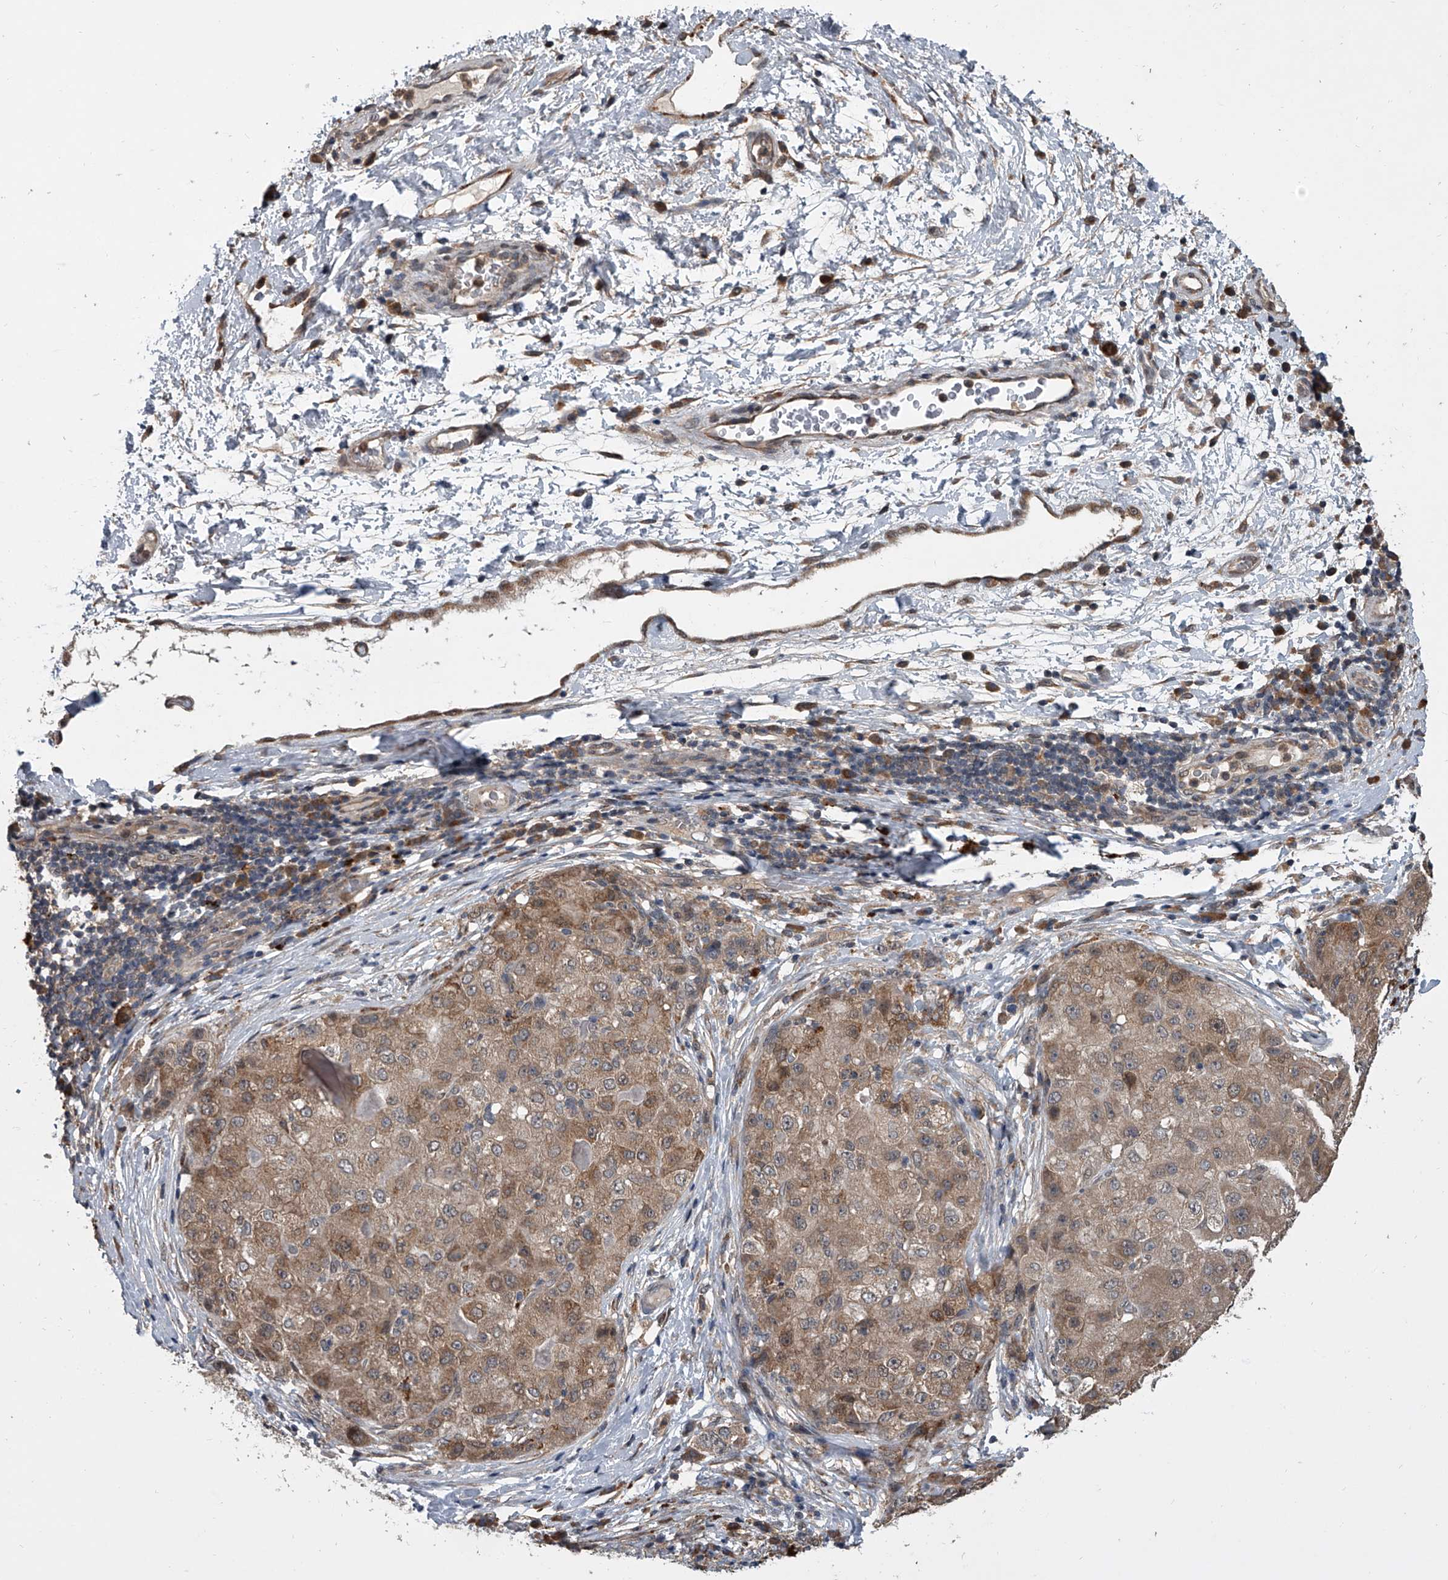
{"staining": {"intensity": "moderate", "quantity": ">75%", "location": "cytoplasmic/membranous"}, "tissue": "liver cancer", "cell_type": "Tumor cells", "image_type": "cancer", "snomed": [{"axis": "morphology", "description": "Carcinoma, Hepatocellular, NOS"}, {"axis": "topography", "description": "Liver"}], "caption": "Human liver hepatocellular carcinoma stained with a protein marker exhibits moderate staining in tumor cells.", "gene": "GEMIN8", "patient": {"sex": "male", "age": 80}}